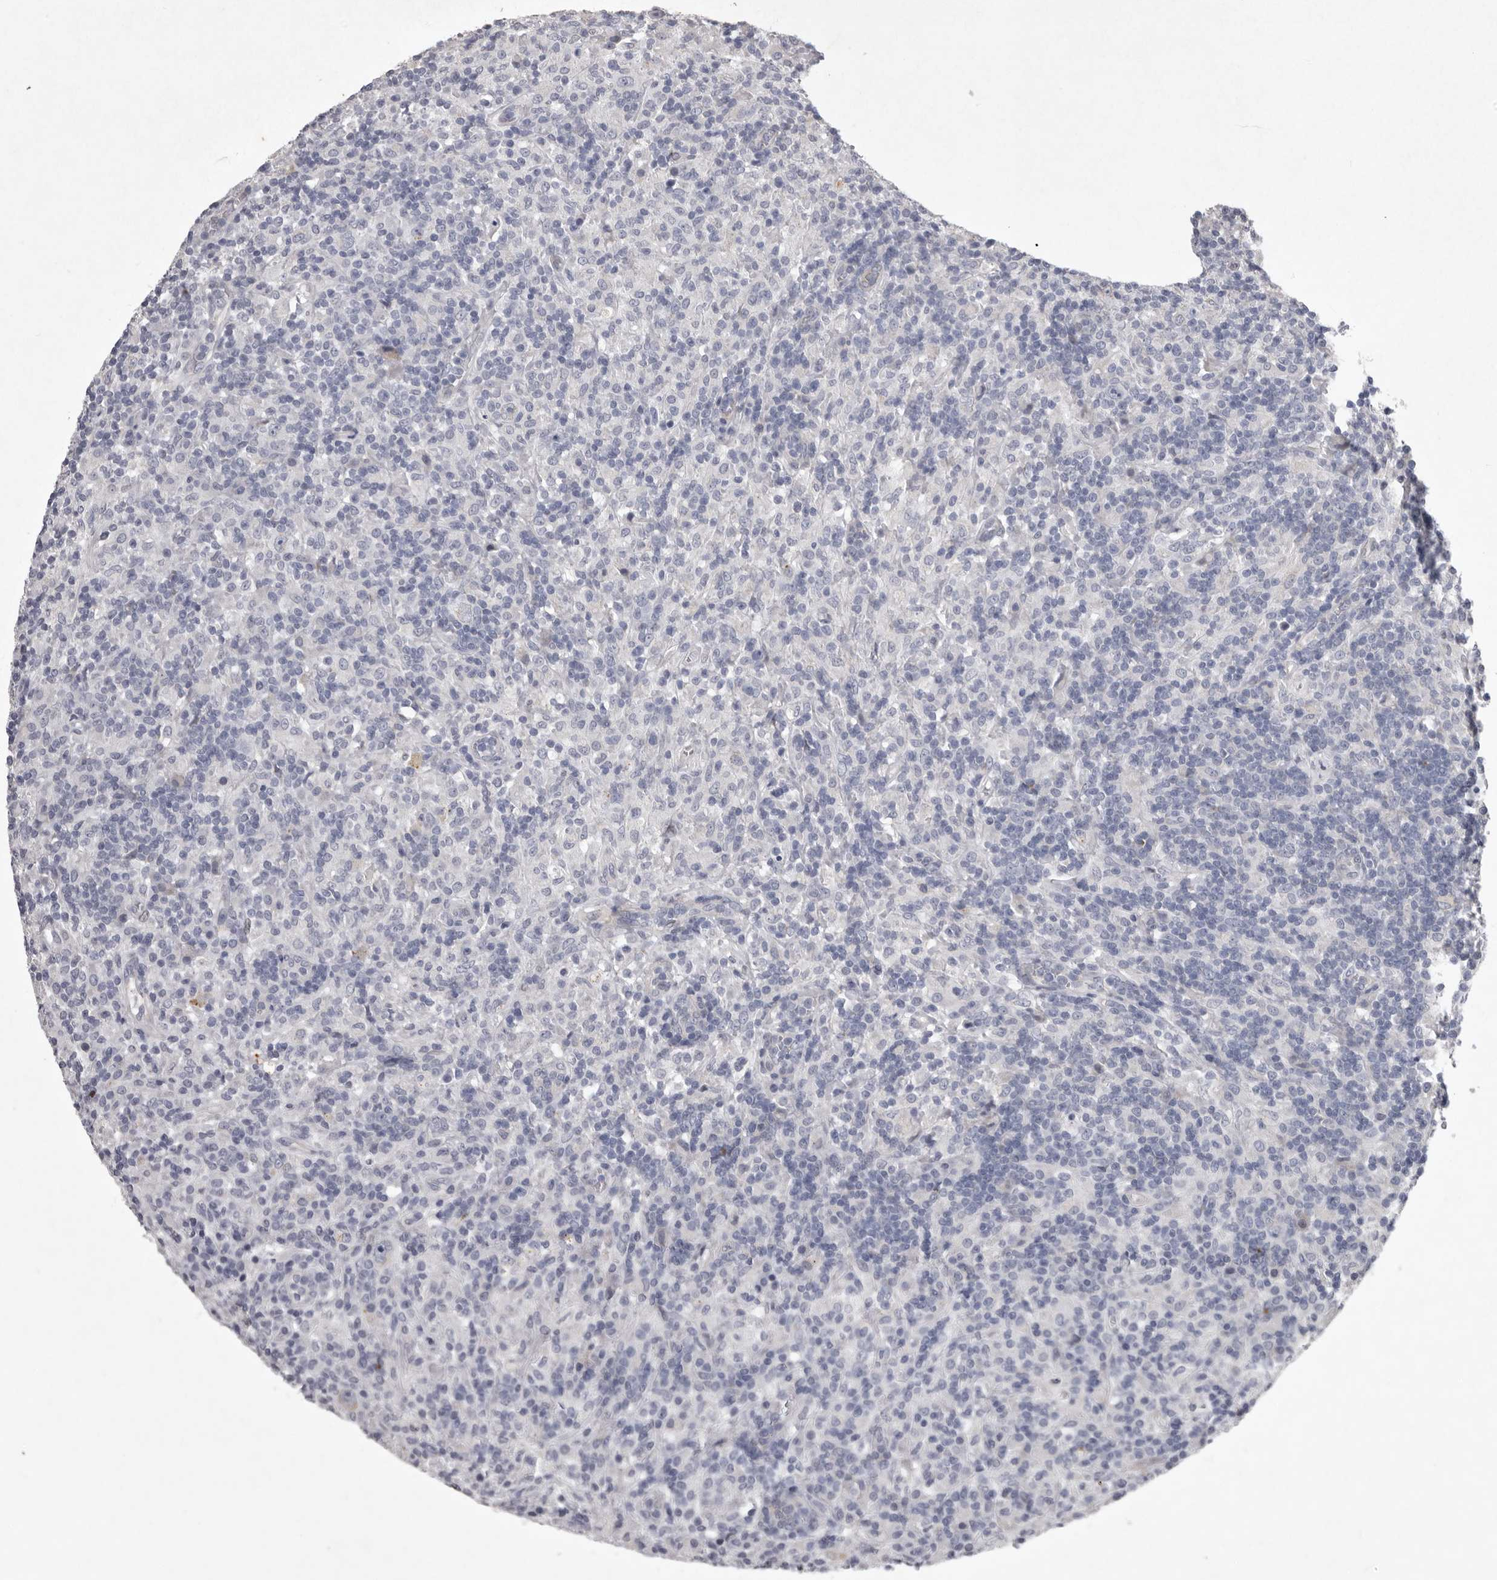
{"staining": {"intensity": "negative", "quantity": "none", "location": "none"}, "tissue": "lymphoma", "cell_type": "Tumor cells", "image_type": "cancer", "snomed": [{"axis": "morphology", "description": "Hodgkin's disease, NOS"}, {"axis": "topography", "description": "Lymph node"}], "caption": "Hodgkin's disease was stained to show a protein in brown. There is no significant positivity in tumor cells. (DAB (3,3'-diaminobenzidine) immunohistochemistry visualized using brightfield microscopy, high magnification).", "gene": "NKAIN4", "patient": {"sex": "male", "age": 70}}